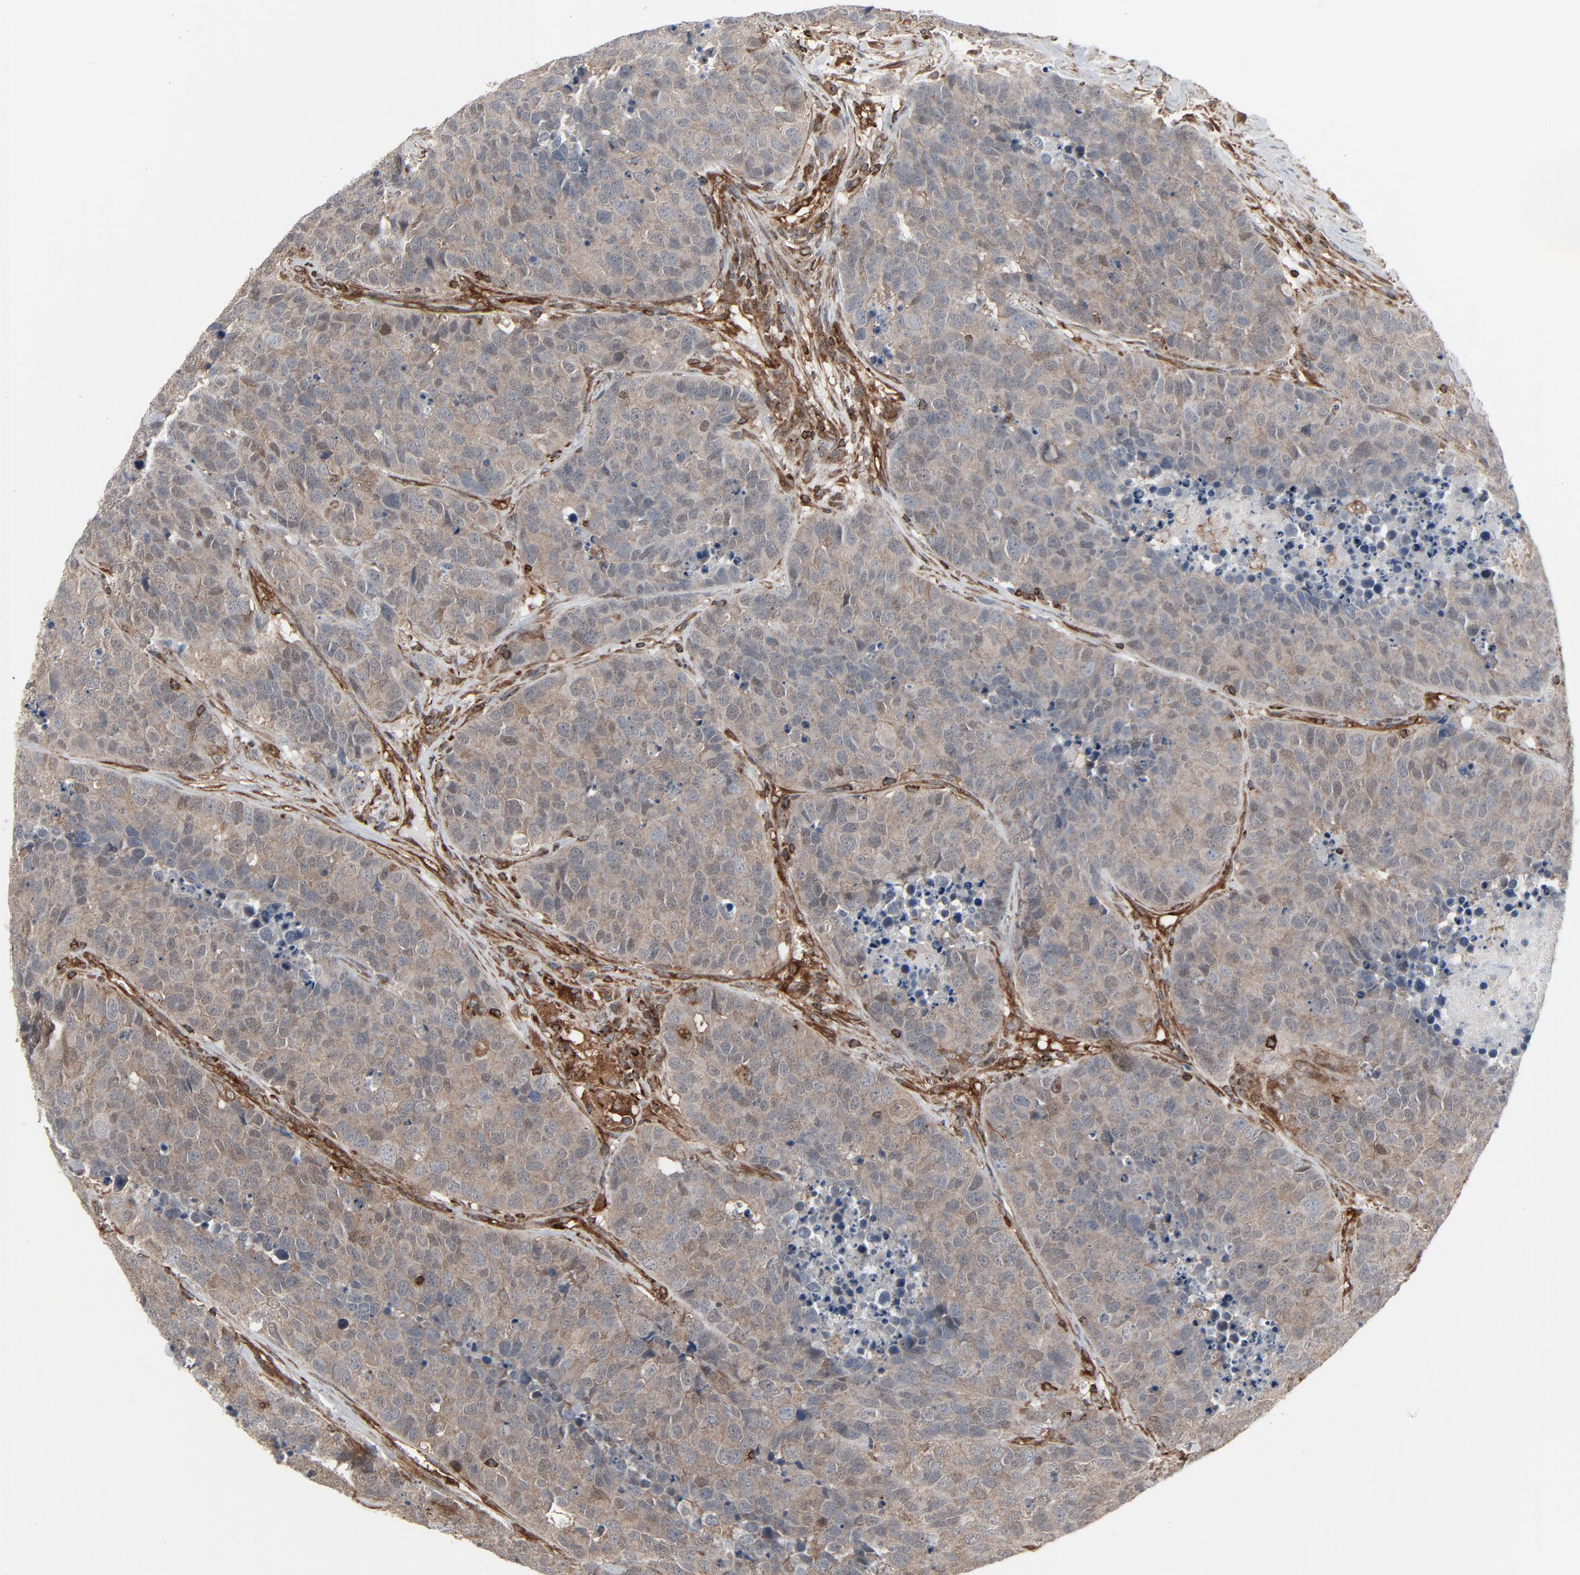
{"staining": {"intensity": "weak", "quantity": "25%-75%", "location": "cytoplasmic/membranous"}, "tissue": "carcinoid", "cell_type": "Tumor cells", "image_type": "cancer", "snomed": [{"axis": "morphology", "description": "Carcinoid, malignant, NOS"}, {"axis": "topography", "description": "Lung"}], "caption": "Weak cytoplasmic/membranous staining is identified in about 25%-75% of tumor cells in carcinoid.", "gene": "OPTN", "patient": {"sex": "male", "age": 60}}